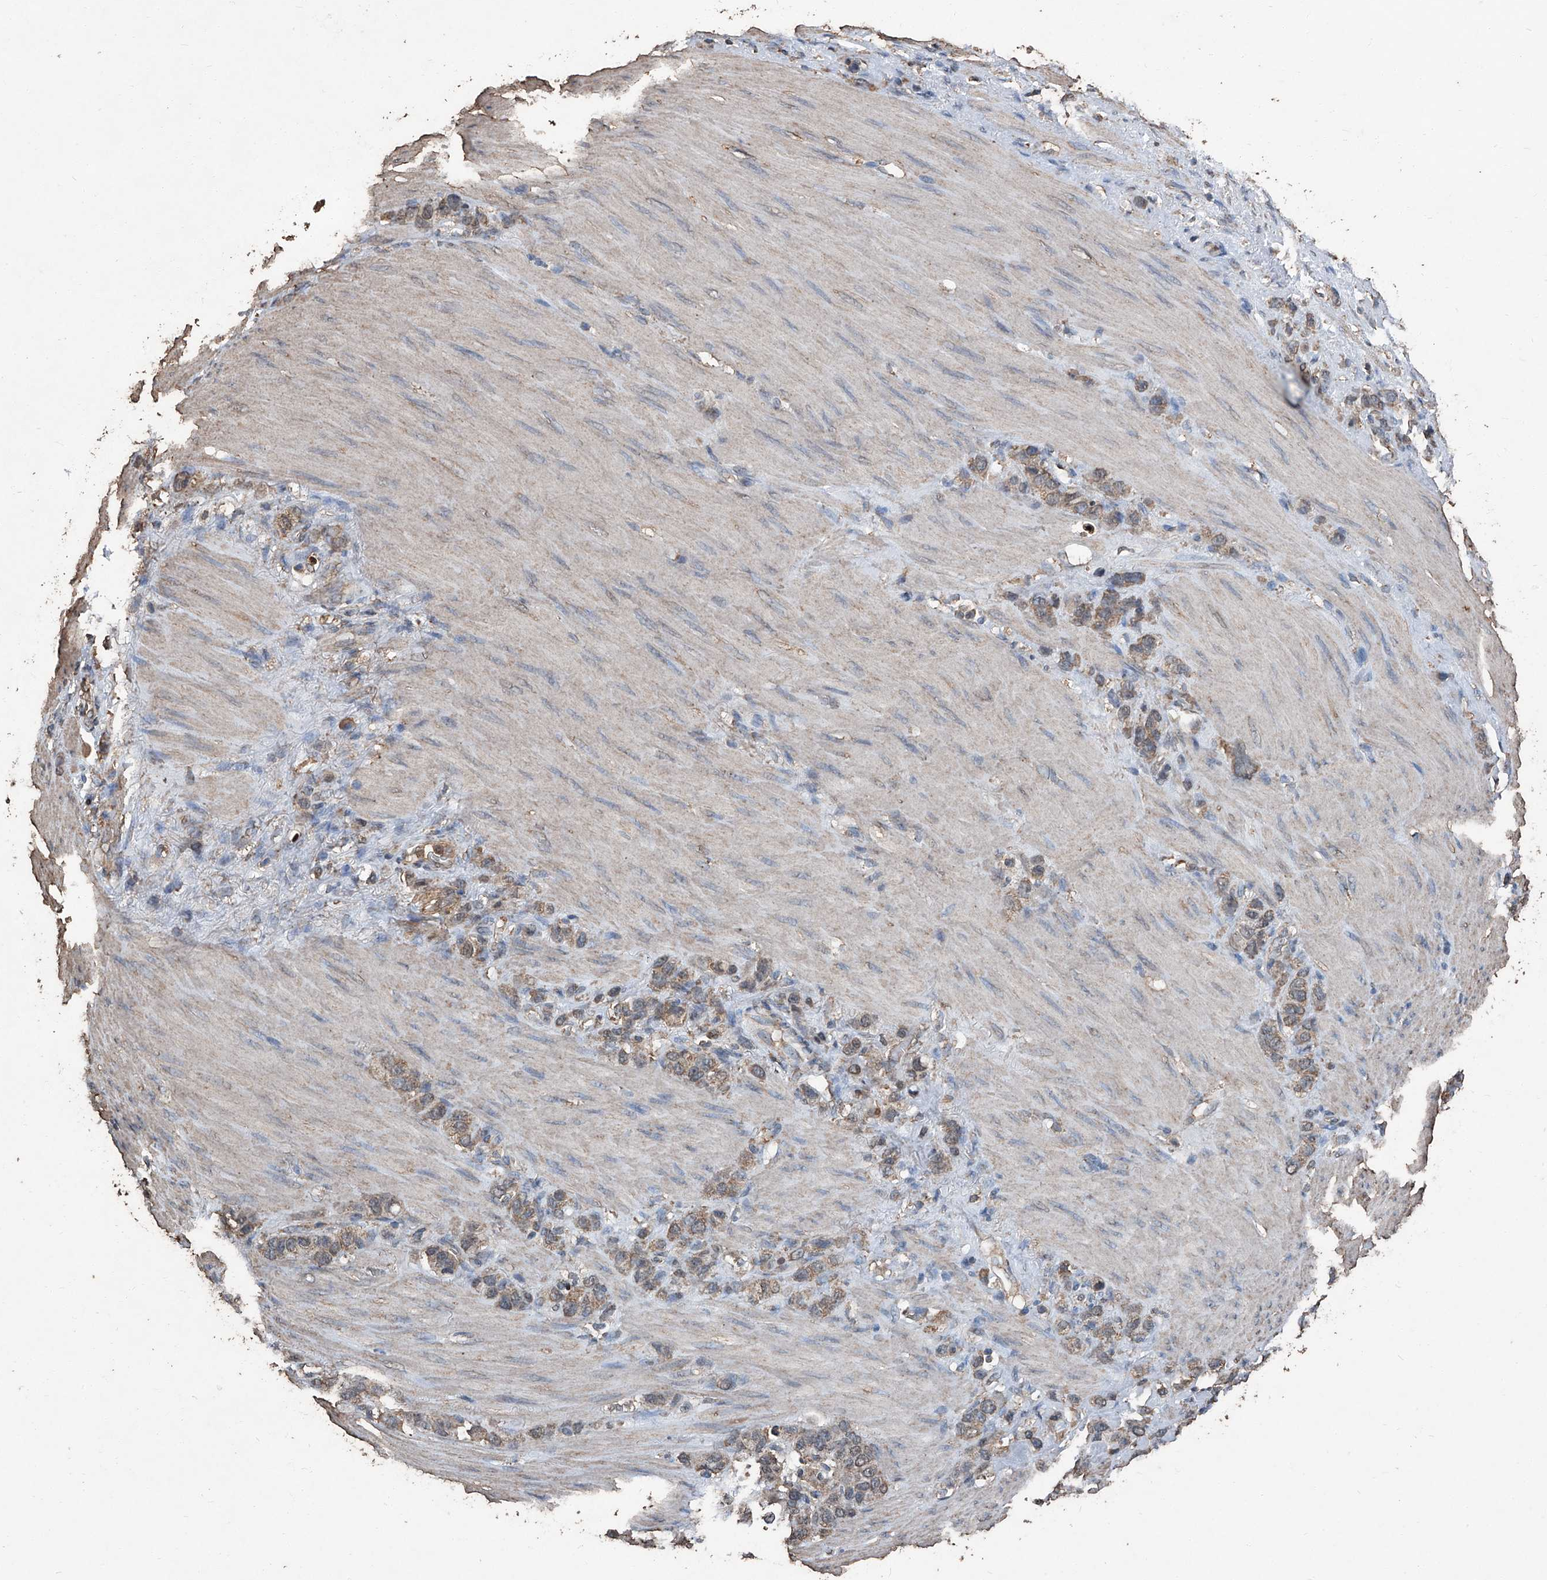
{"staining": {"intensity": "moderate", "quantity": ">75%", "location": "cytoplasmic/membranous"}, "tissue": "stomach cancer", "cell_type": "Tumor cells", "image_type": "cancer", "snomed": [{"axis": "morphology", "description": "Normal tissue, NOS"}, {"axis": "morphology", "description": "Adenocarcinoma, NOS"}, {"axis": "morphology", "description": "Adenocarcinoma, High grade"}, {"axis": "topography", "description": "Stomach, upper"}, {"axis": "topography", "description": "Stomach"}], "caption": "The histopathology image displays immunohistochemical staining of stomach cancer. There is moderate cytoplasmic/membranous staining is identified in approximately >75% of tumor cells. (brown staining indicates protein expression, while blue staining denotes nuclei).", "gene": "STARD7", "patient": {"sex": "female", "age": 65}}